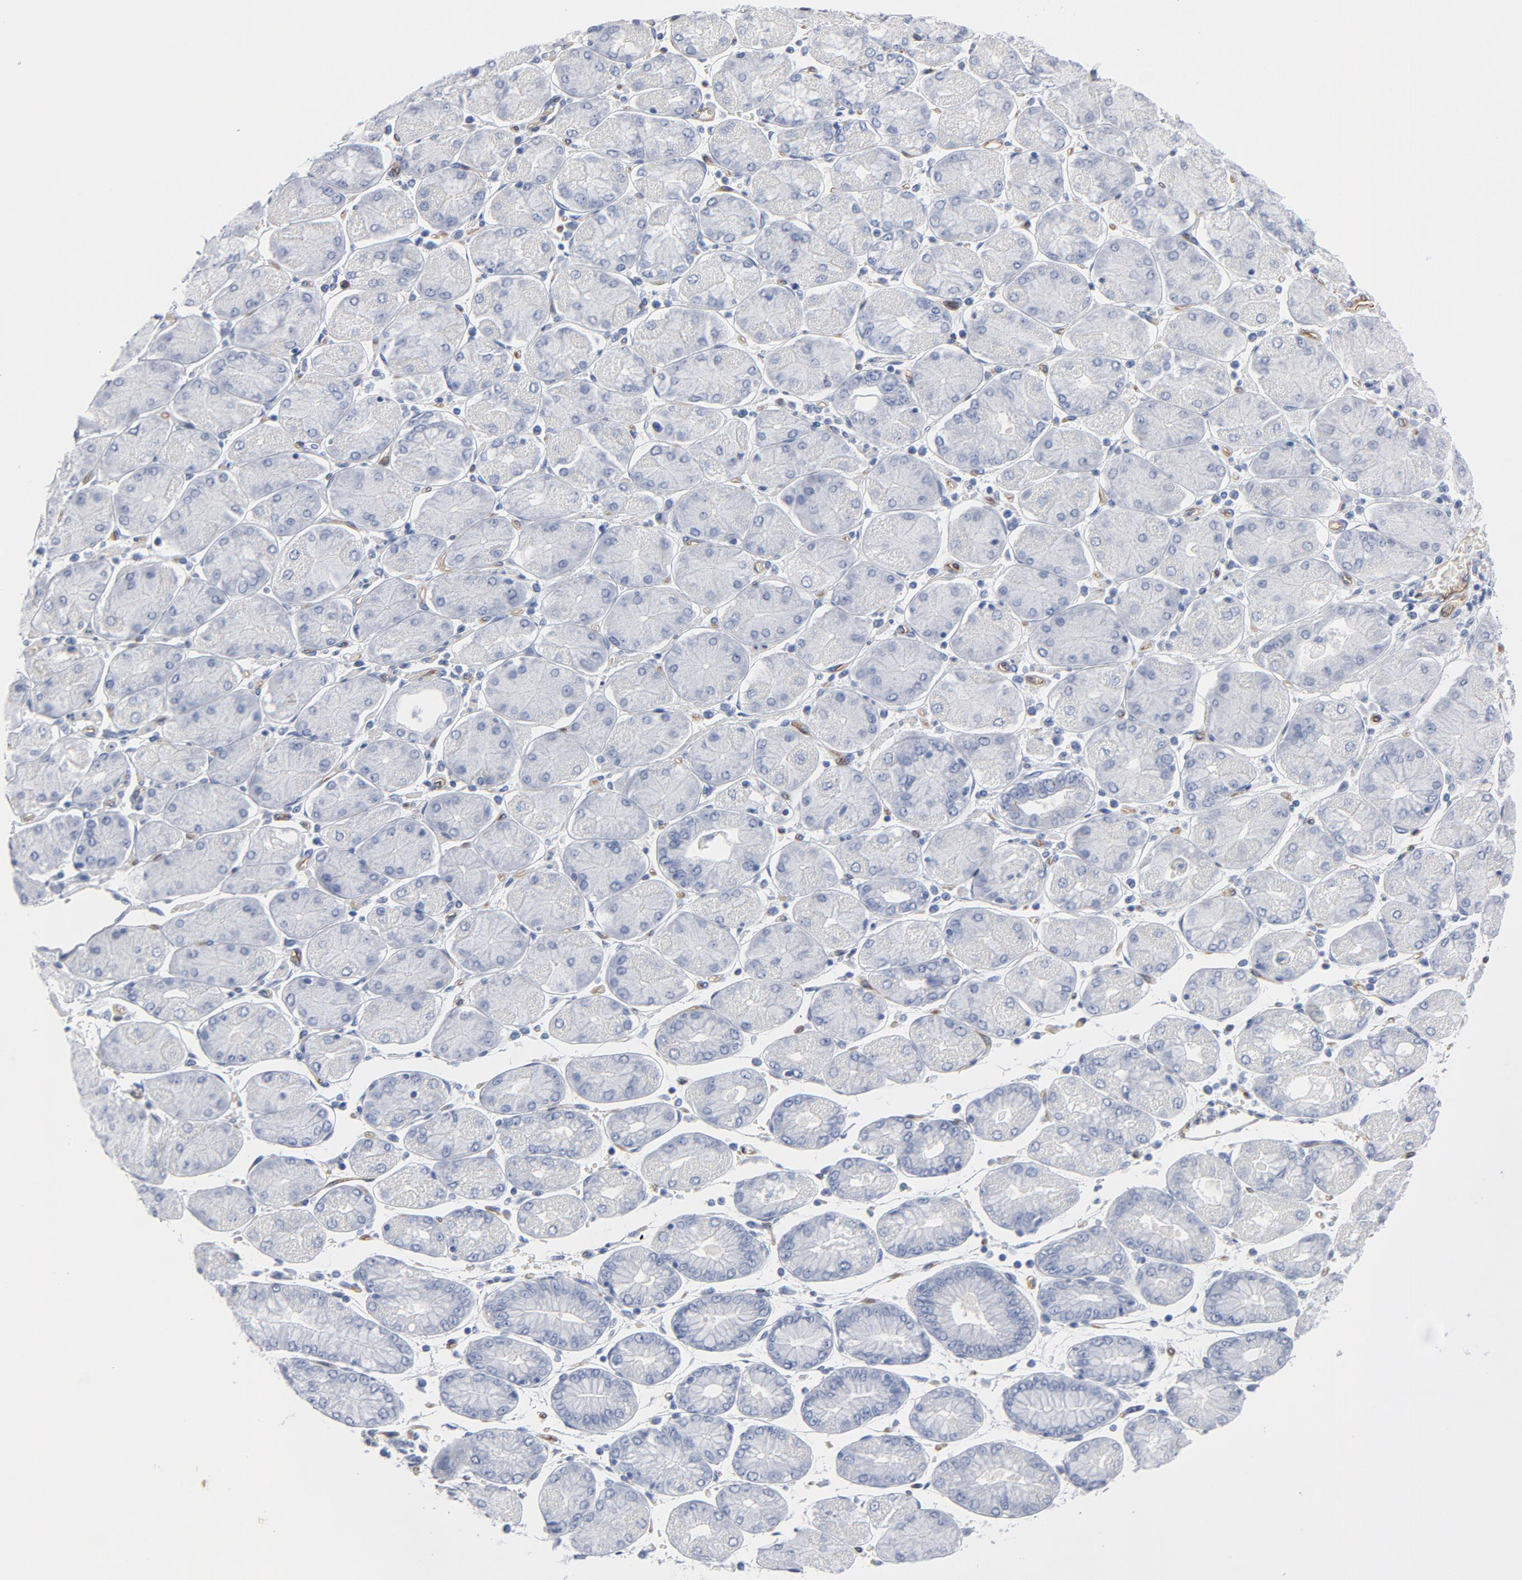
{"staining": {"intensity": "negative", "quantity": "none", "location": "none"}, "tissue": "stomach cancer", "cell_type": "Tumor cells", "image_type": "cancer", "snomed": [{"axis": "morphology", "description": "Normal tissue, NOS"}, {"axis": "morphology", "description": "Adenocarcinoma, NOS"}, {"axis": "topography", "description": "Stomach, upper"}, {"axis": "topography", "description": "Stomach"}], "caption": "Tumor cells show no significant staining in stomach cancer.", "gene": "SHANK3", "patient": {"sex": "male", "age": 59}}